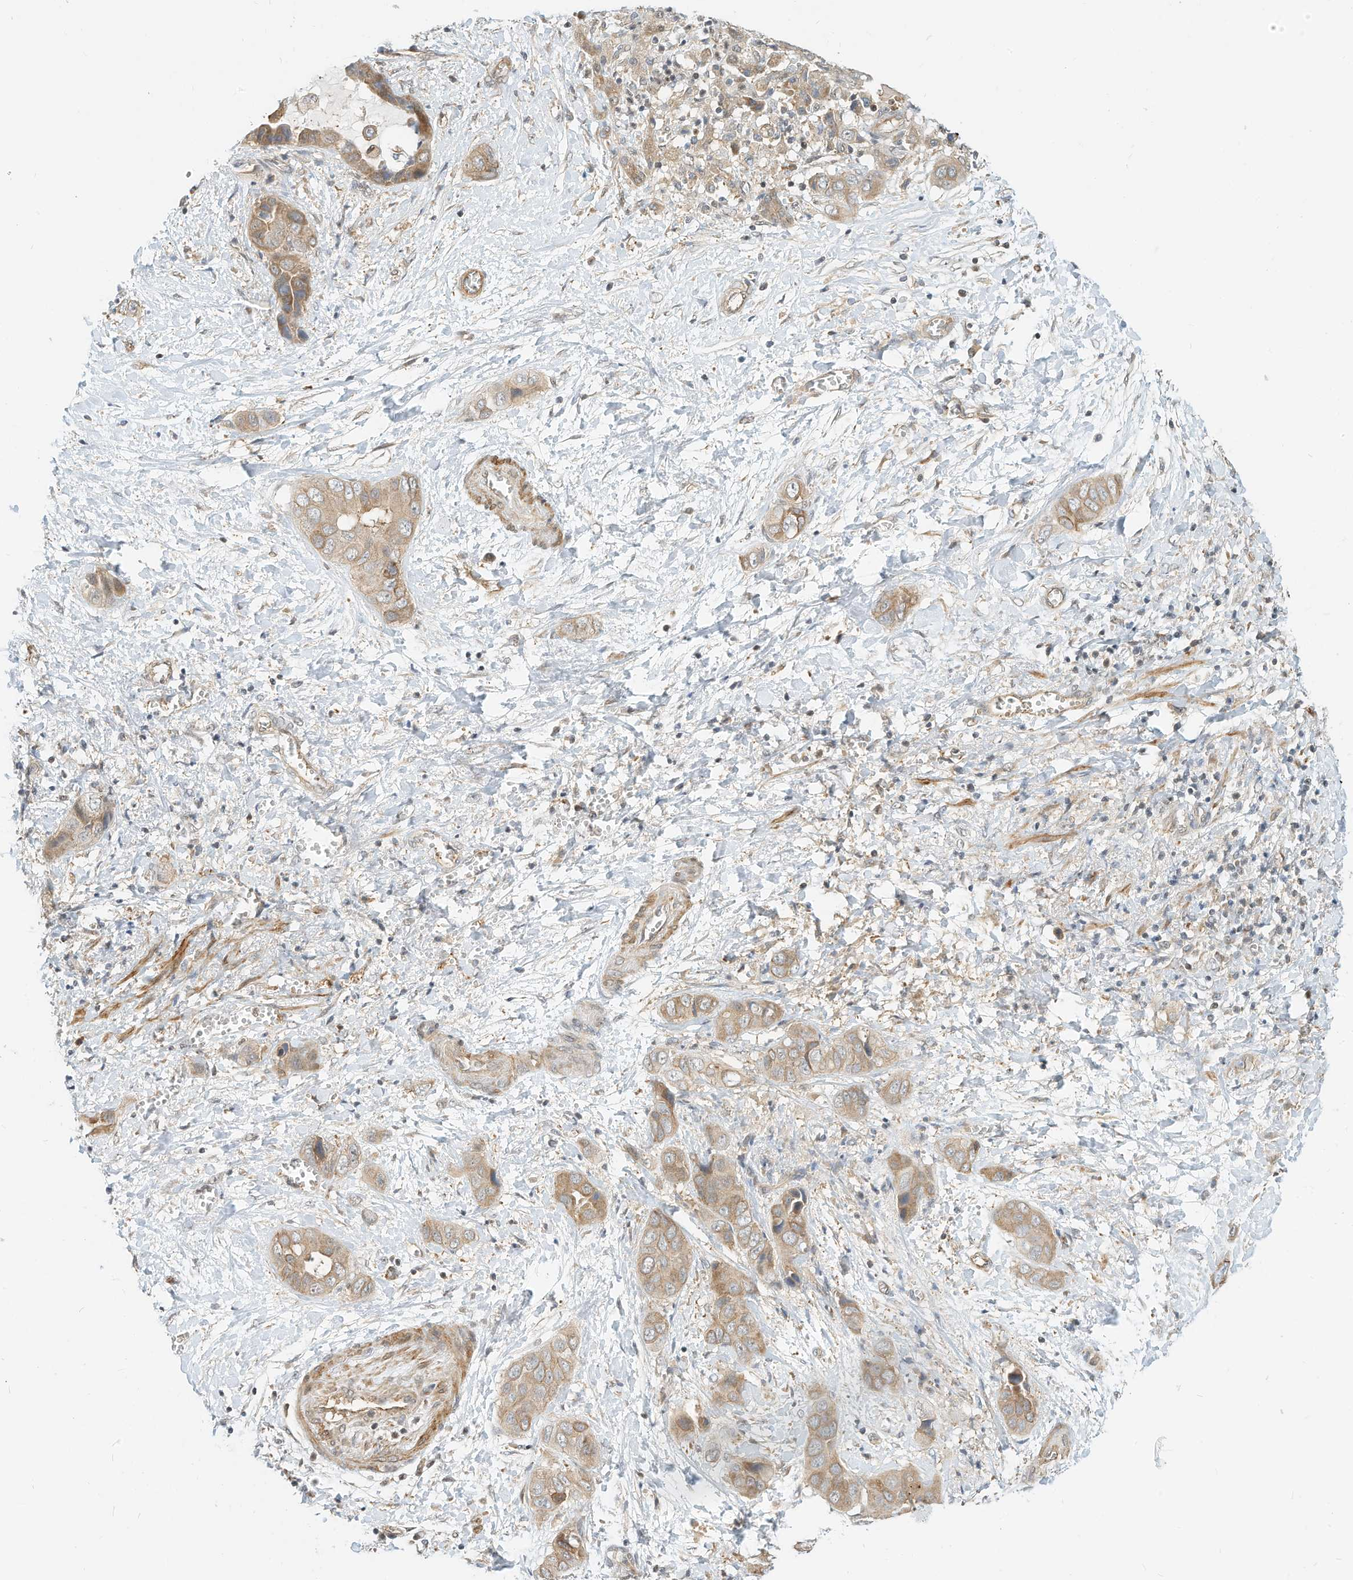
{"staining": {"intensity": "weak", "quantity": ">75%", "location": "cytoplasmic/membranous"}, "tissue": "liver cancer", "cell_type": "Tumor cells", "image_type": "cancer", "snomed": [{"axis": "morphology", "description": "Cholangiocarcinoma"}, {"axis": "topography", "description": "Liver"}], "caption": "Protein staining of liver cholangiocarcinoma tissue reveals weak cytoplasmic/membranous staining in about >75% of tumor cells.", "gene": "OFD1", "patient": {"sex": "female", "age": 52}}